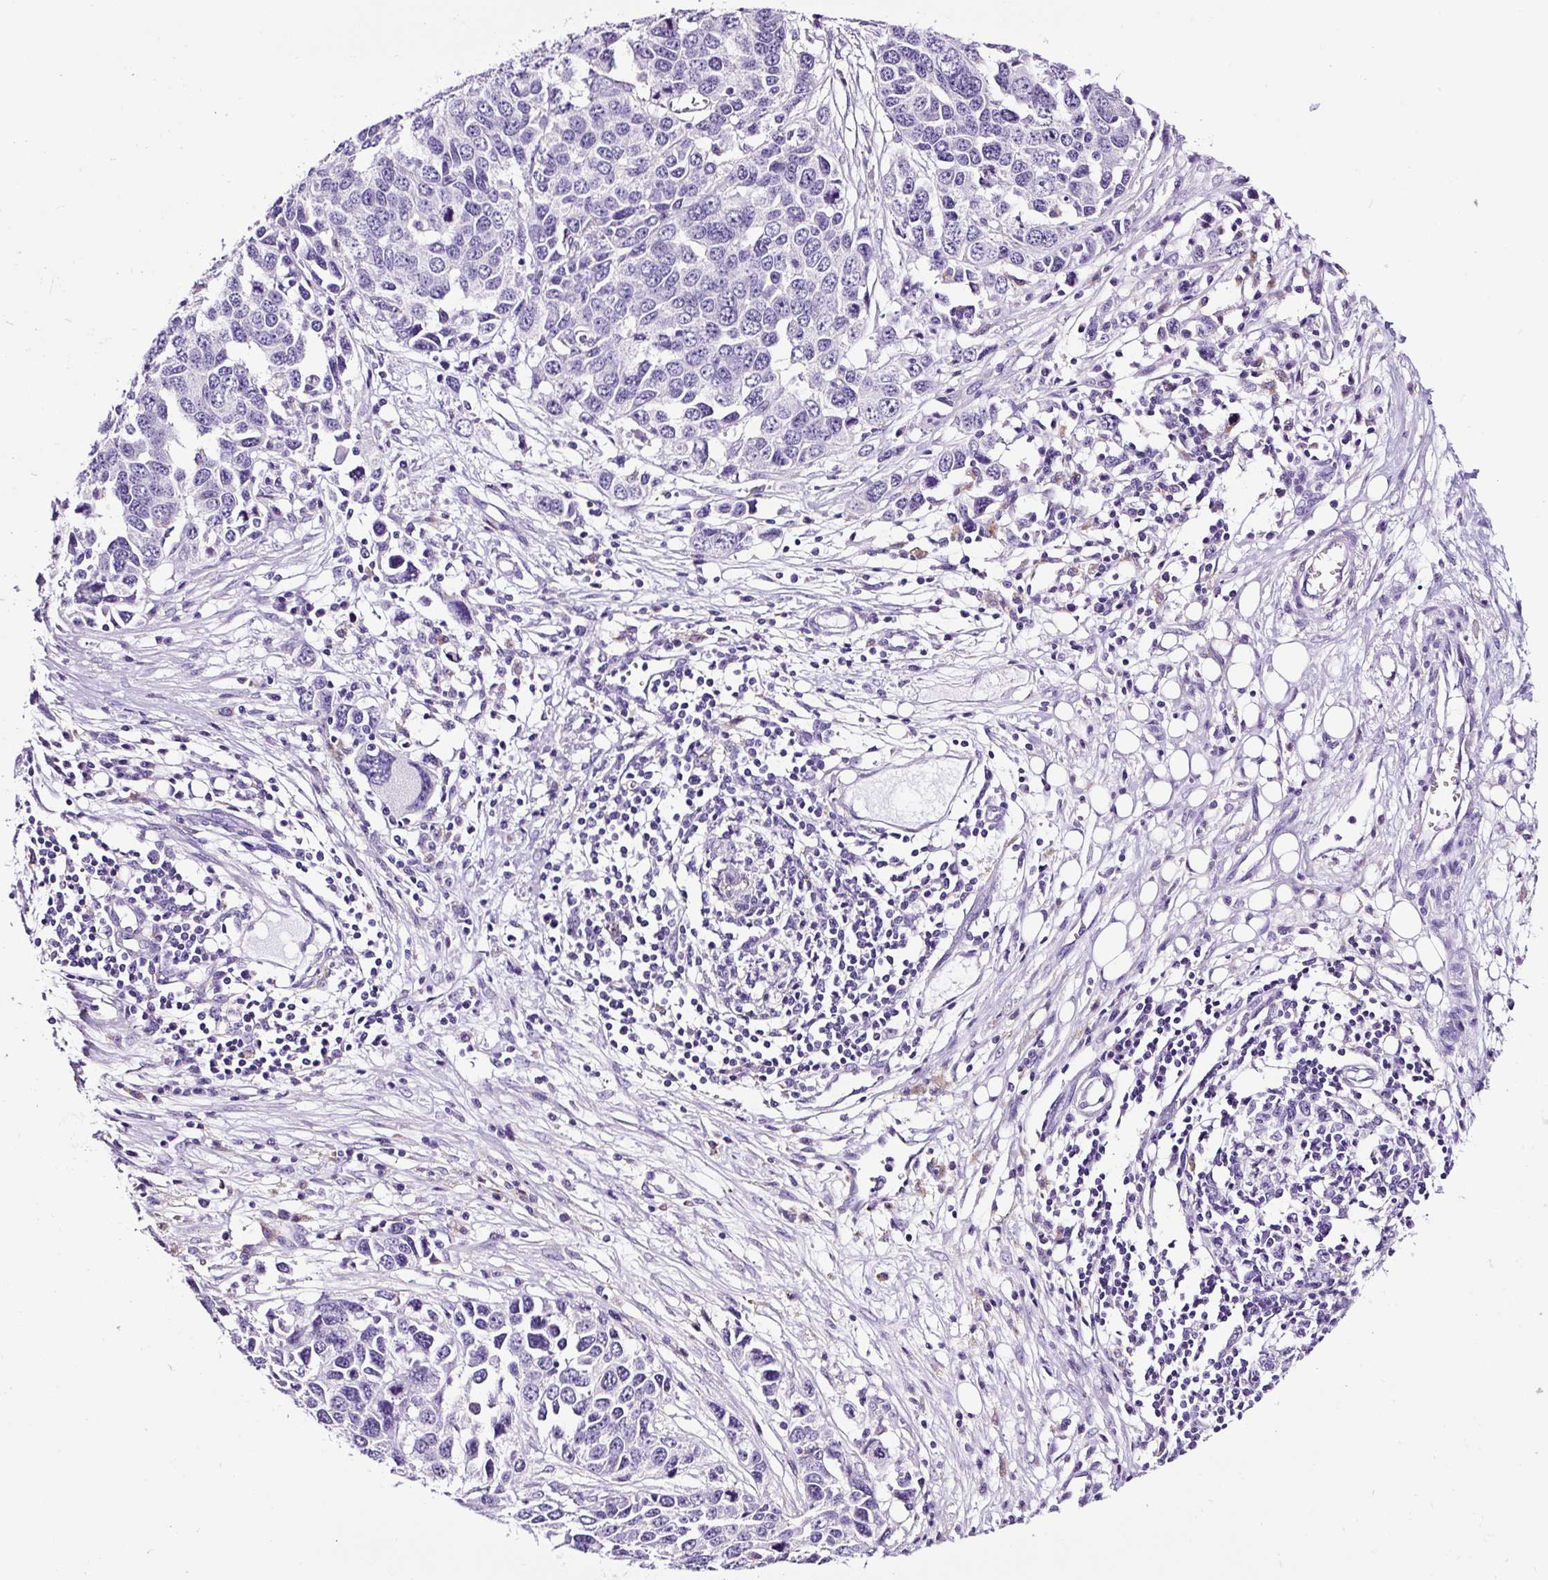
{"staining": {"intensity": "negative", "quantity": "none", "location": "none"}, "tissue": "ovarian cancer", "cell_type": "Tumor cells", "image_type": "cancer", "snomed": [{"axis": "morphology", "description": "Cystadenocarcinoma, serous, NOS"}, {"axis": "topography", "description": "Ovary"}], "caption": "There is no significant expression in tumor cells of serous cystadenocarcinoma (ovarian).", "gene": "FBXL7", "patient": {"sex": "female", "age": 76}}